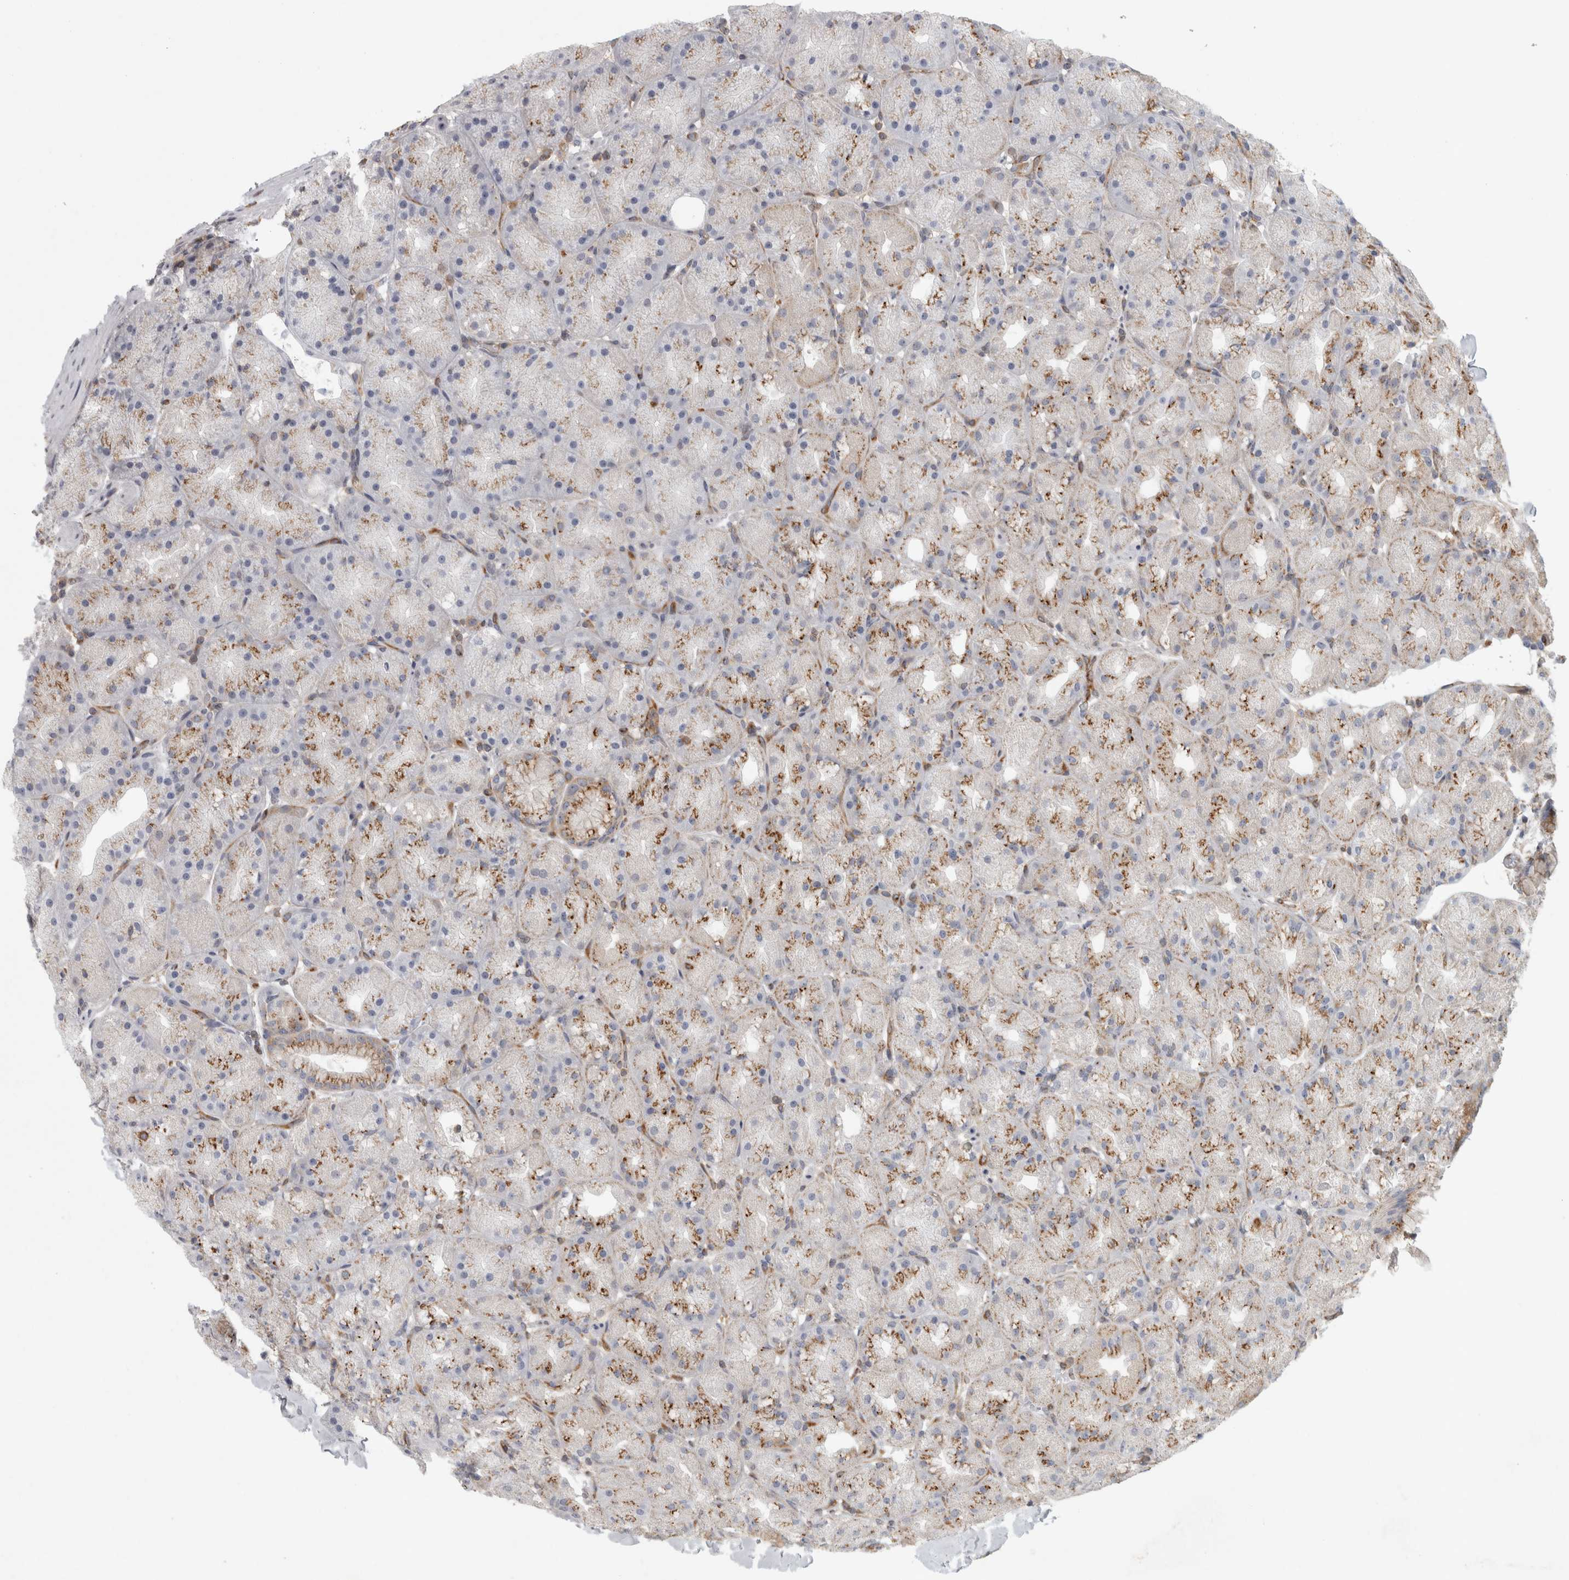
{"staining": {"intensity": "moderate", "quantity": "25%-75%", "location": "cytoplasmic/membranous"}, "tissue": "stomach", "cell_type": "Glandular cells", "image_type": "normal", "snomed": [{"axis": "morphology", "description": "Normal tissue, NOS"}, {"axis": "topography", "description": "Stomach, upper"}, {"axis": "topography", "description": "Stomach"}], "caption": "The image shows staining of unremarkable stomach, revealing moderate cytoplasmic/membranous protein expression (brown color) within glandular cells.", "gene": "PEX6", "patient": {"sex": "male", "age": 48}}